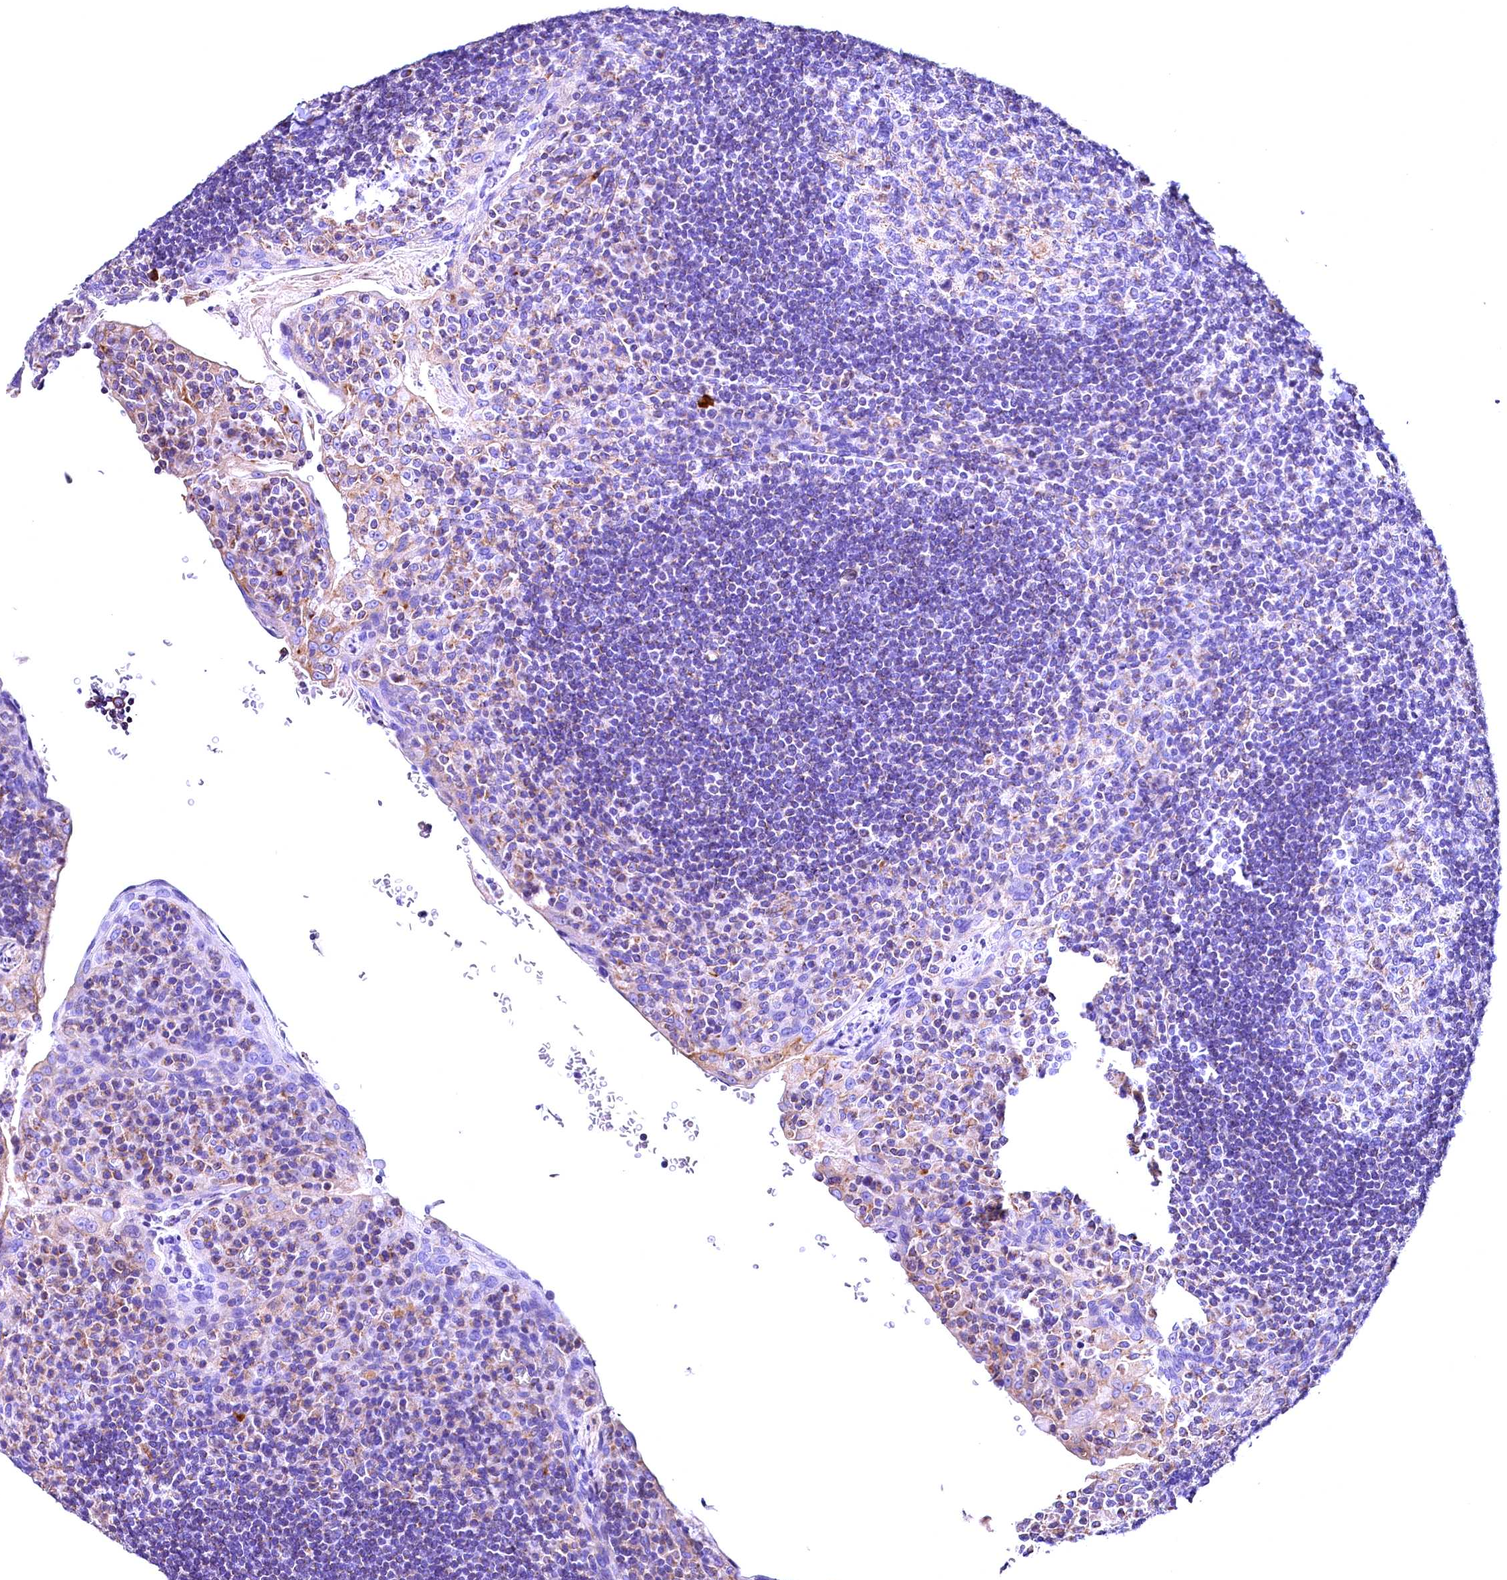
{"staining": {"intensity": "negative", "quantity": "none", "location": "none"}, "tissue": "tonsil", "cell_type": "Germinal center cells", "image_type": "normal", "snomed": [{"axis": "morphology", "description": "Normal tissue, NOS"}, {"axis": "topography", "description": "Tonsil"}], "caption": "An IHC photomicrograph of normal tonsil is shown. There is no staining in germinal center cells of tonsil. (DAB immunohistochemistry with hematoxylin counter stain).", "gene": "ACAA2", "patient": {"sex": "male", "age": 17}}